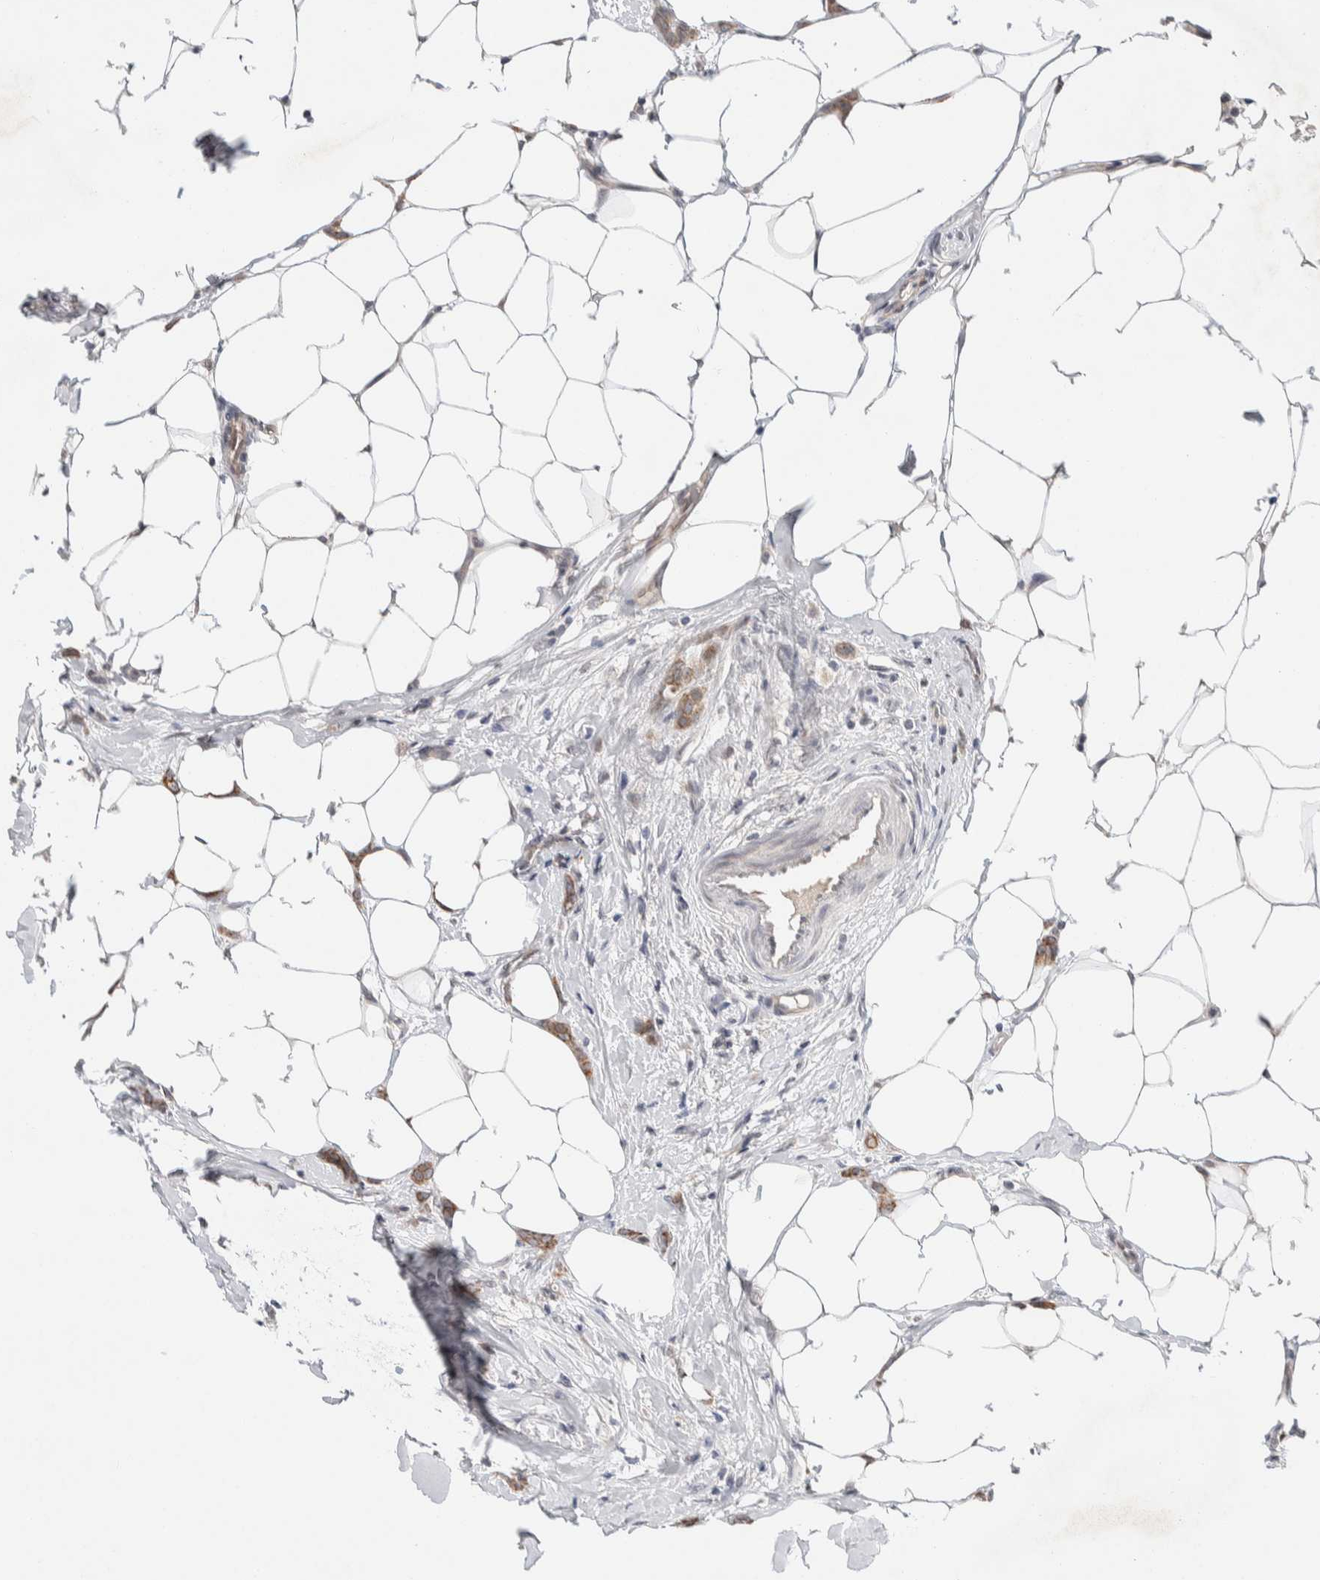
{"staining": {"intensity": "moderate", "quantity": ">75%", "location": "cytoplasmic/membranous"}, "tissue": "breast cancer", "cell_type": "Tumor cells", "image_type": "cancer", "snomed": [{"axis": "morphology", "description": "Lobular carcinoma, in situ"}, {"axis": "morphology", "description": "Lobular carcinoma"}, {"axis": "topography", "description": "Breast"}], "caption": "Tumor cells display medium levels of moderate cytoplasmic/membranous staining in about >75% of cells in breast lobular carcinoma. The protein of interest is stained brown, and the nuclei are stained in blue (DAB IHC with brightfield microscopy, high magnification).", "gene": "CRAT", "patient": {"sex": "female", "age": 41}}